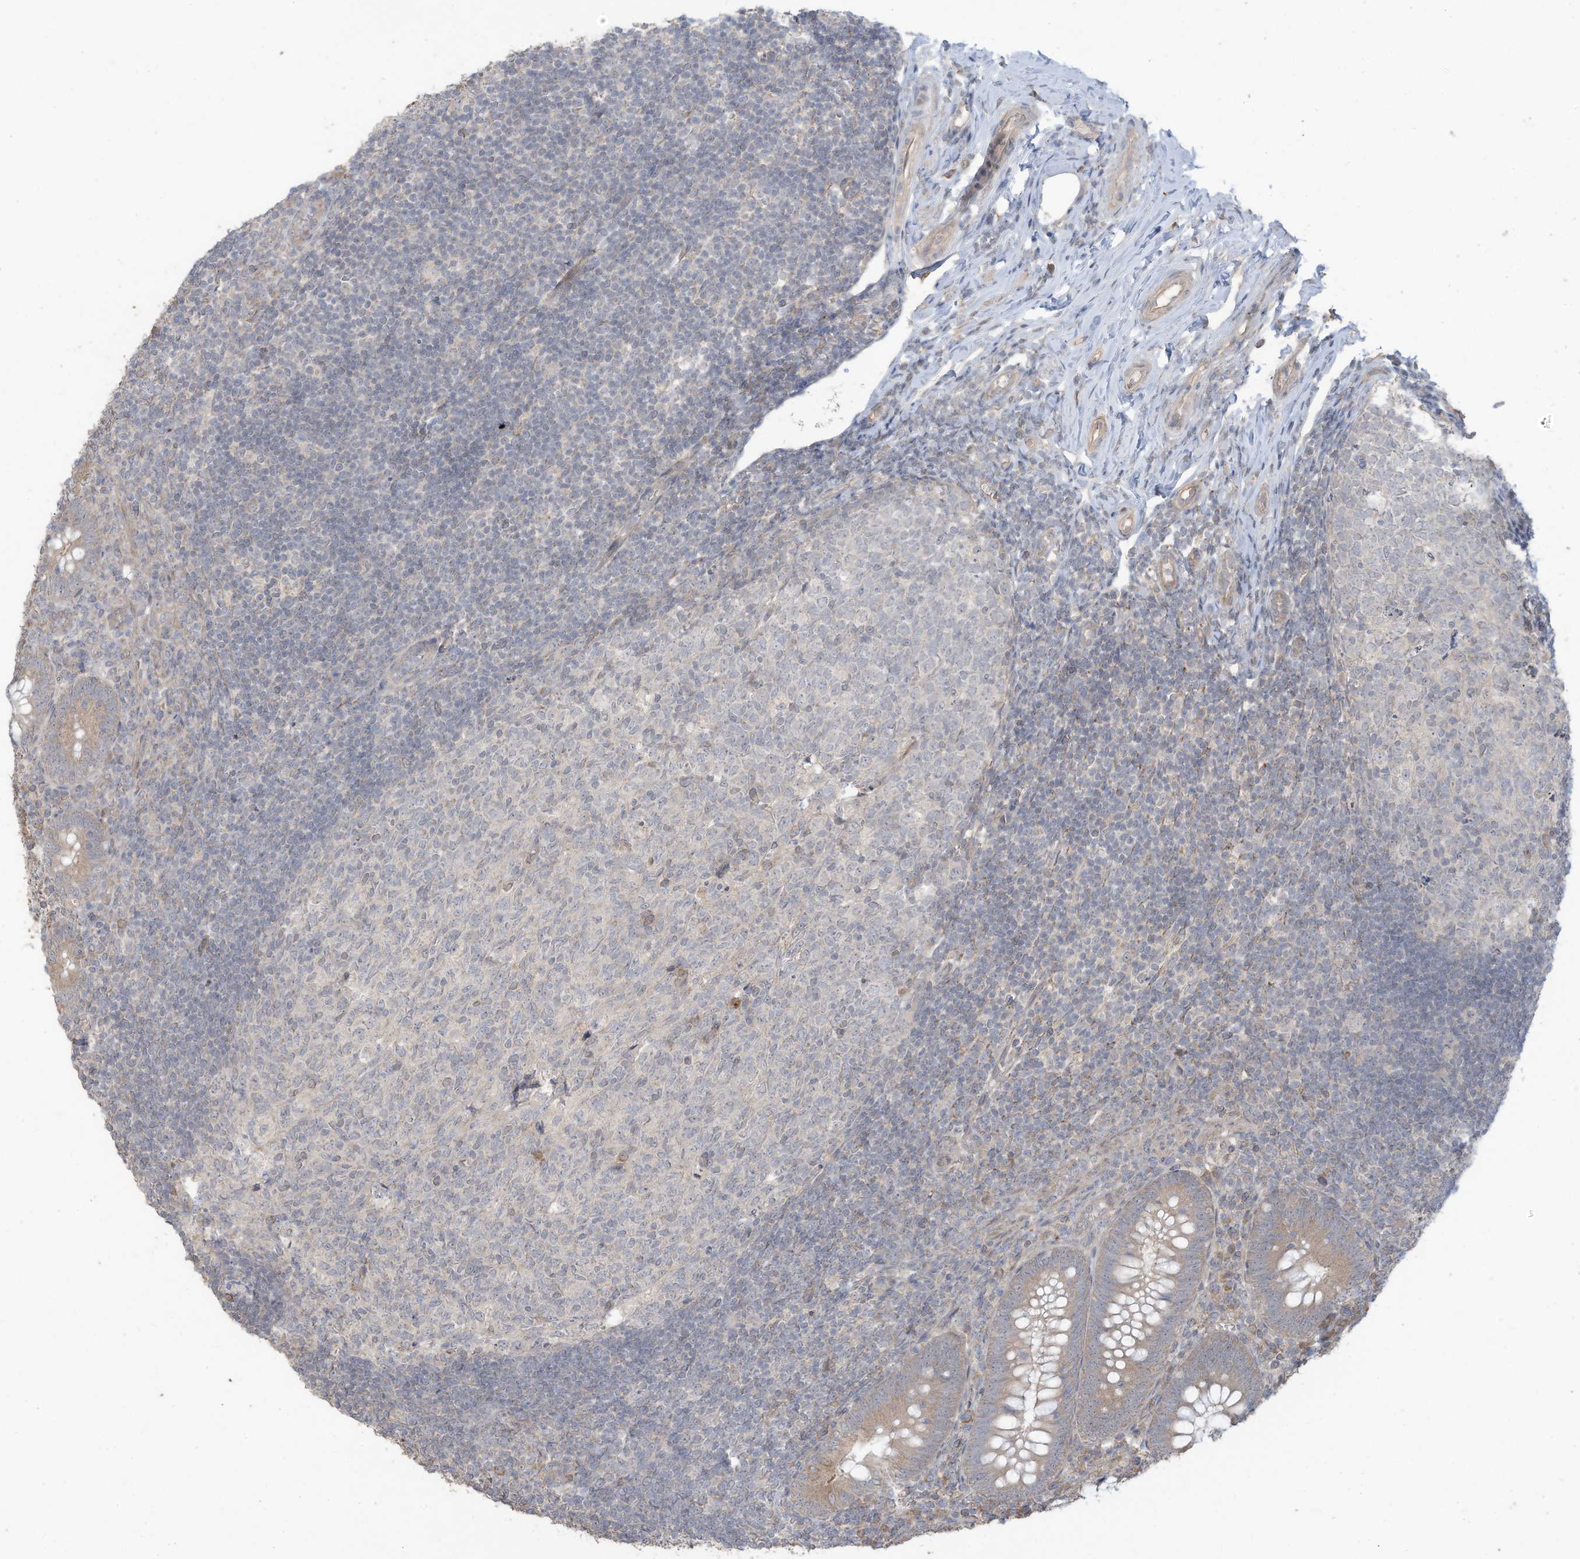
{"staining": {"intensity": "moderate", "quantity": ">75%", "location": "cytoplasmic/membranous"}, "tissue": "appendix", "cell_type": "Glandular cells", "image_type": "normal", "snomed": [{"axis": "morphology", "description": "Normal tissue, NOS"}, {"axis": "topography", "description": "Appendix"}], "caption": "Immunohistochemistry (IHC) of benign human appendix displays medium levels of moderate cytoplasmic/membranous positivity in about >75% of glandular cells.", "gene": "MAGIX", "patient": {"sex": "male", "age": 14}}